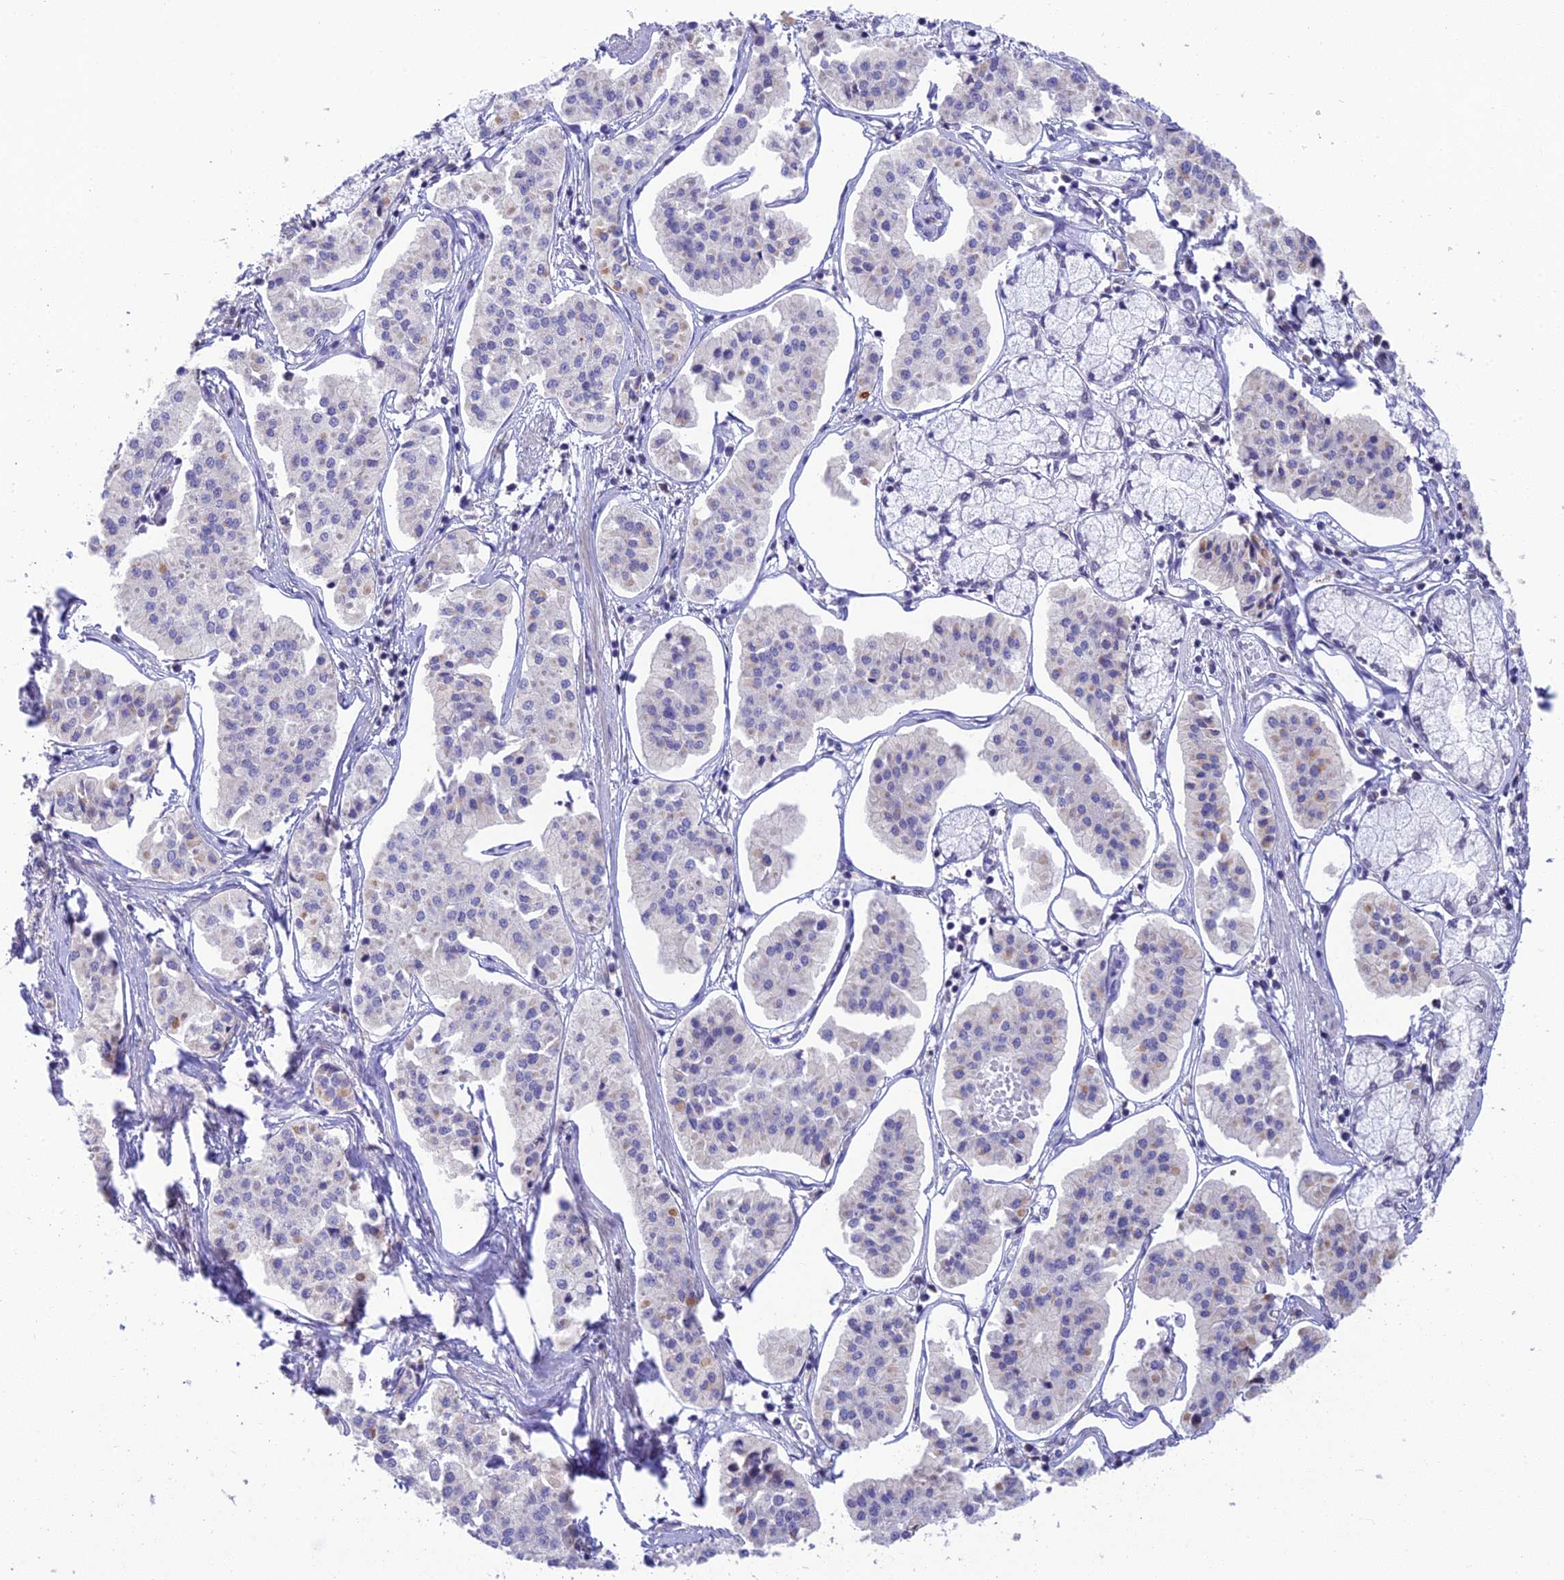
{"staining": {"intensity": "negative", "quantity": "none", "location": "none"}, "tissue": "pancreatic cancer", "cell_type": "Tumor cells", "image_type": "cancer", "snomed": [{"axis": "morphology", "description": "Adenocarcinoma, NOS"}, {"axis": "topography", "description": "Pancreas"}], "caption": "Protein analysis of pancreatic adenocarcinoma reveals no significant staining in tumor cells.", "gene": "BMT2", "patient": {"sex": "female", "age": 50}}